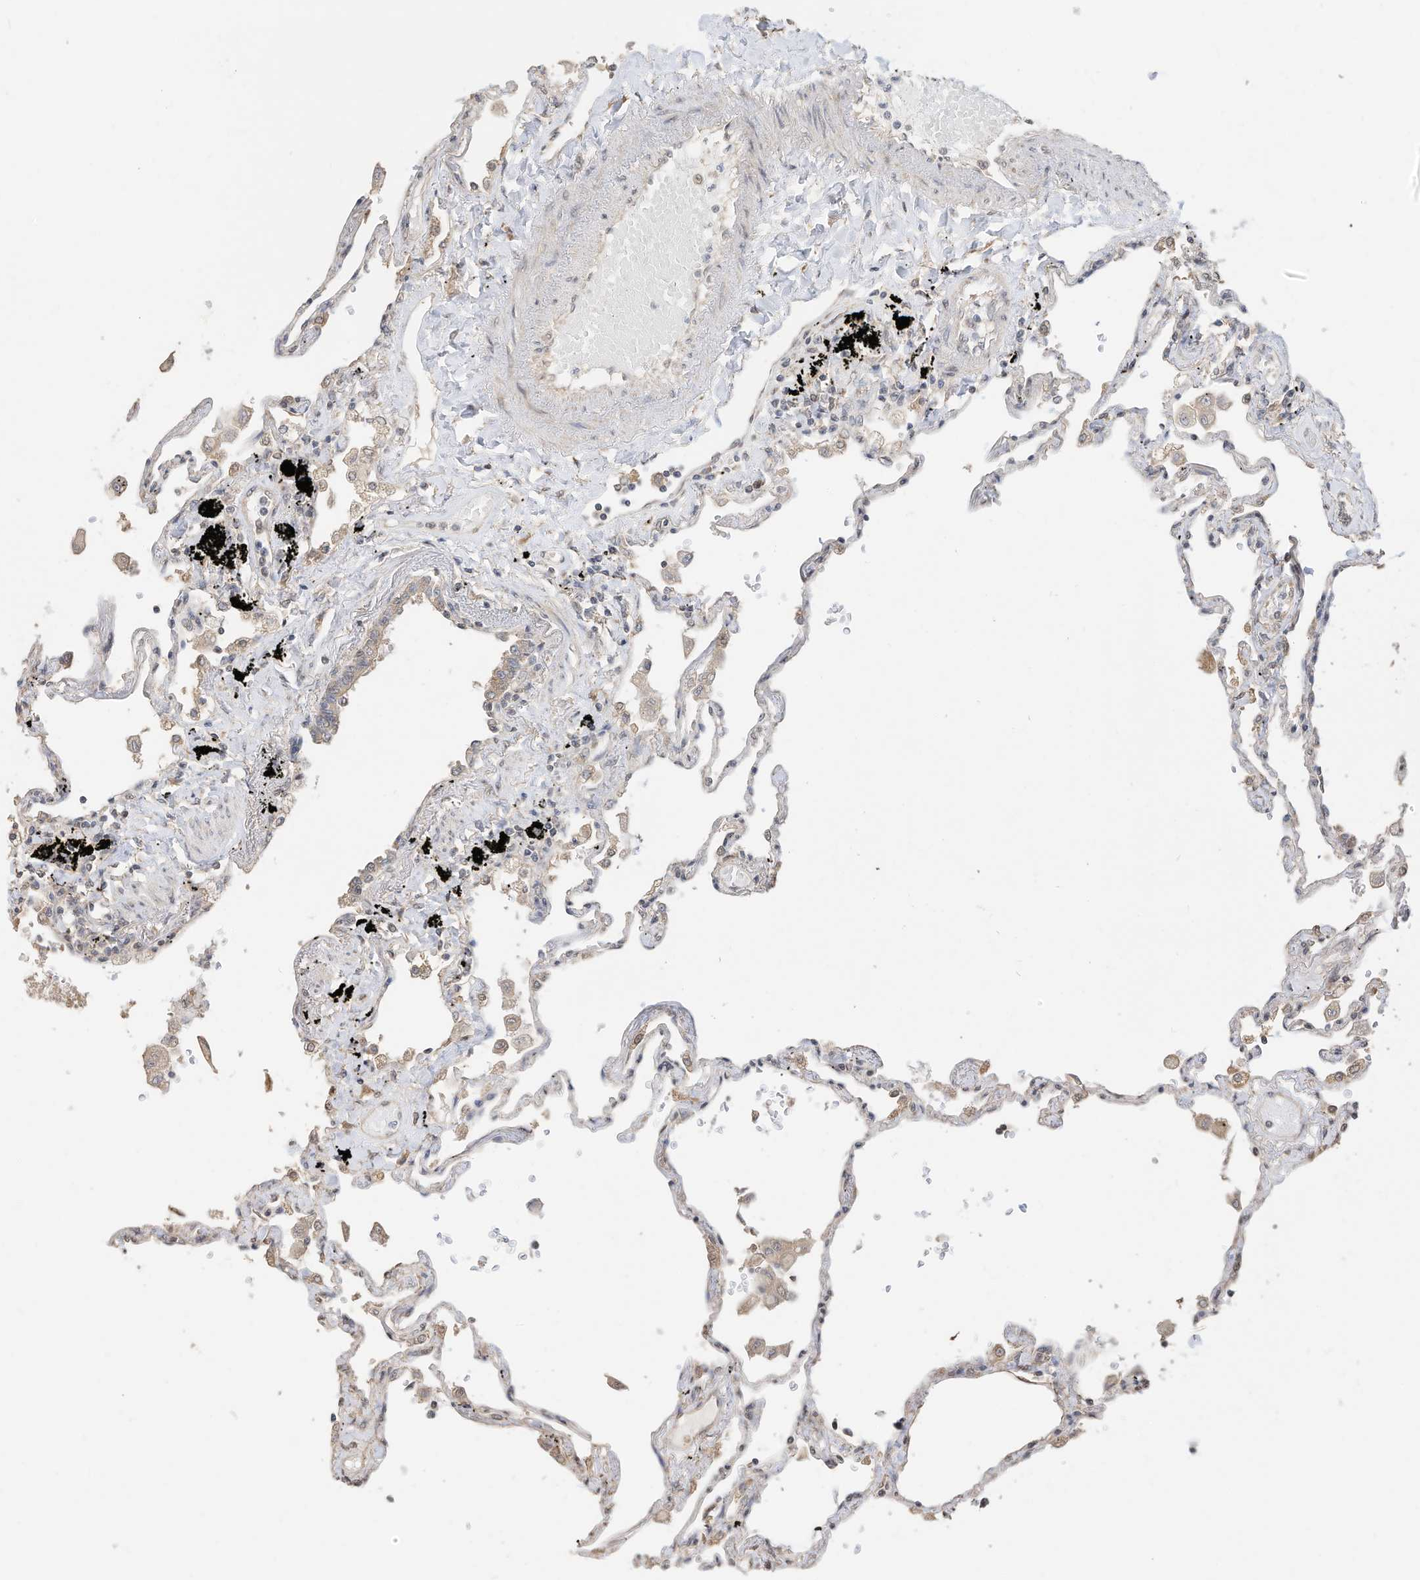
{"staining": {"intensity": "moderate", "quantity": "<25%", "location": "cytoplasmic/membranous"}, "tissue": "lung", "cell_type": "Alveolar cells", "image_type": "normal", "snomed": [{"axis": "morphology", "description": "Normal tissue, NOS"}, {"axis": "topography", "description": "Lung"}], "caption": "The image exhibits immunohistochemical staining of unremarkable lung. There is moderate cytoplasmic/membranous staining is identified in about <25% of alveolar cells. Nuclei are stained in blue.", "gene": "CAGE1", "patient": {"sex": "female", "age": 67}}